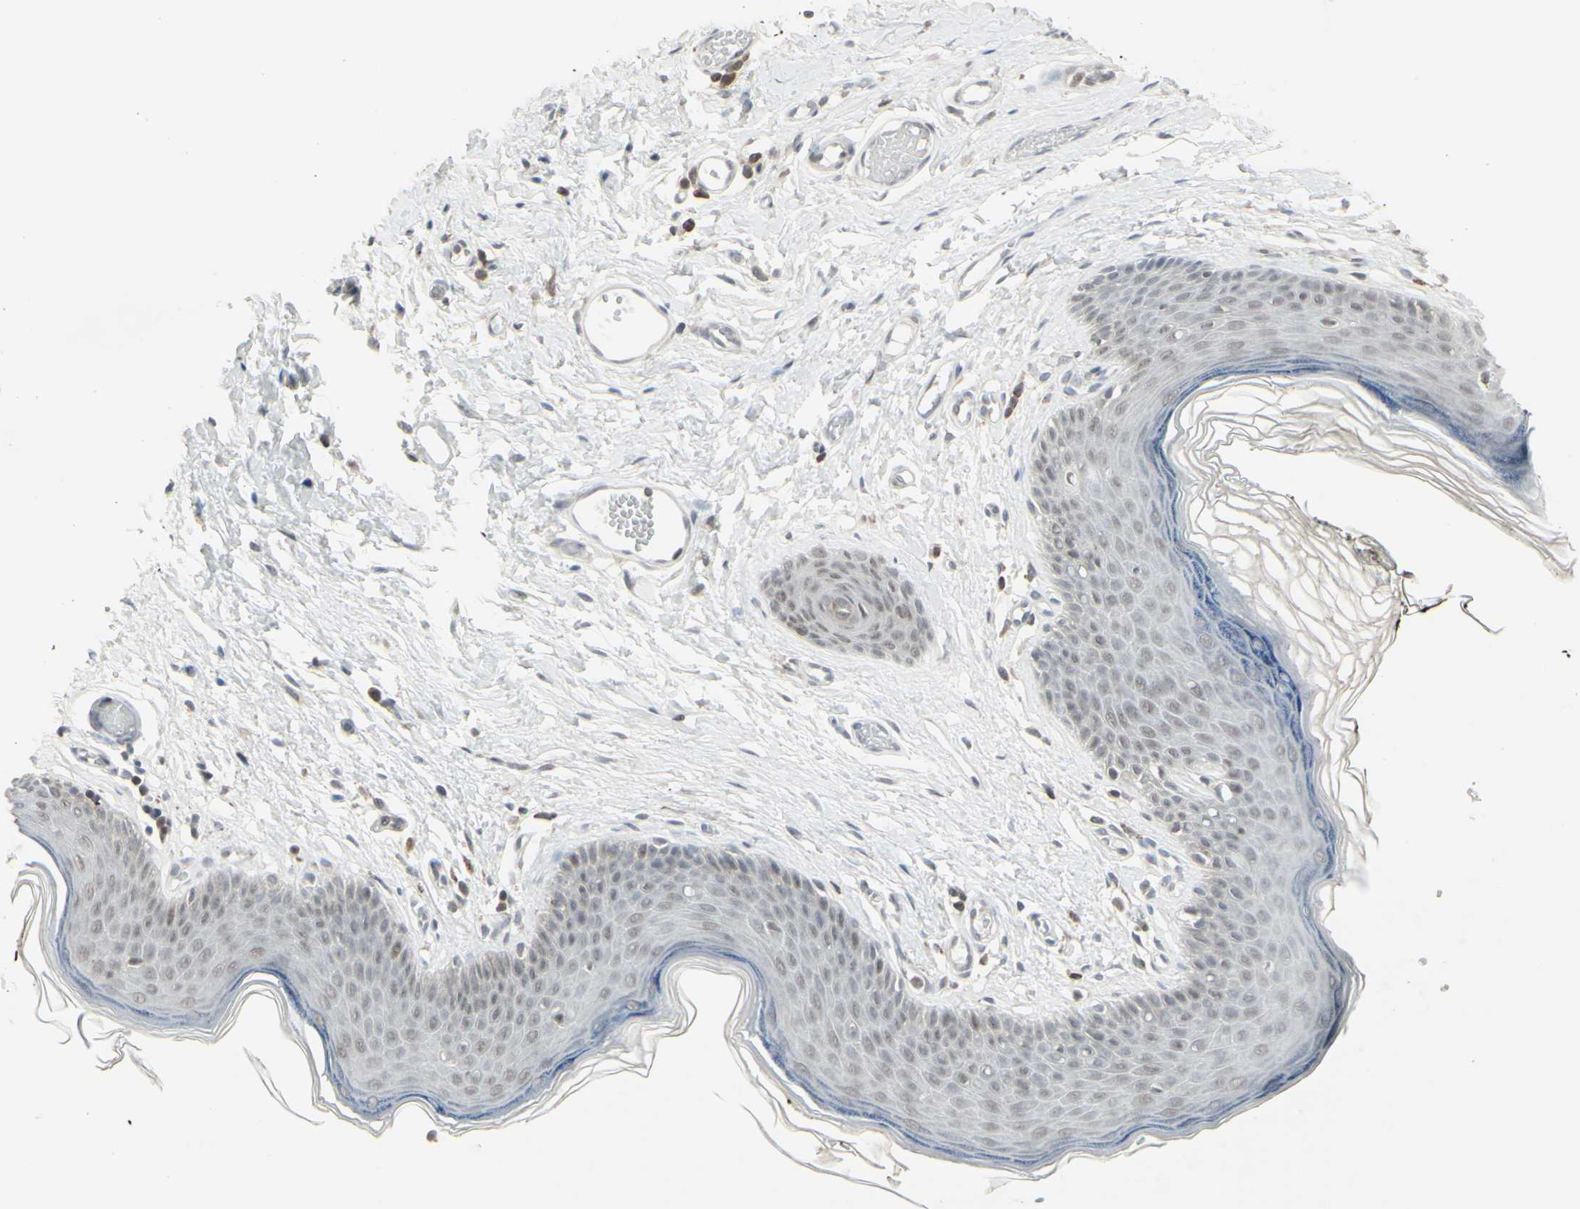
{"staining": {"intensity": "weak", "quantity": "<25%", "location": "nuclear"}, "tissue": "skin", "cell_type": "Epidermal cells", "image_type": "normal", "snomed": [{"axis": "morphology", "description": "Normal tissue, NOS"}, {"axis": "morphology", "description": "Inflammation, NOS"}, {"axis": "topography", "description": "Vulva"}], "caption": "Micrograph shows no significant protein expression in epidermal cells of benign skin. (DAB IHC, high magnification).", "gene": "SAMSN1", "patient": {"sex": "female", "age": 84}}